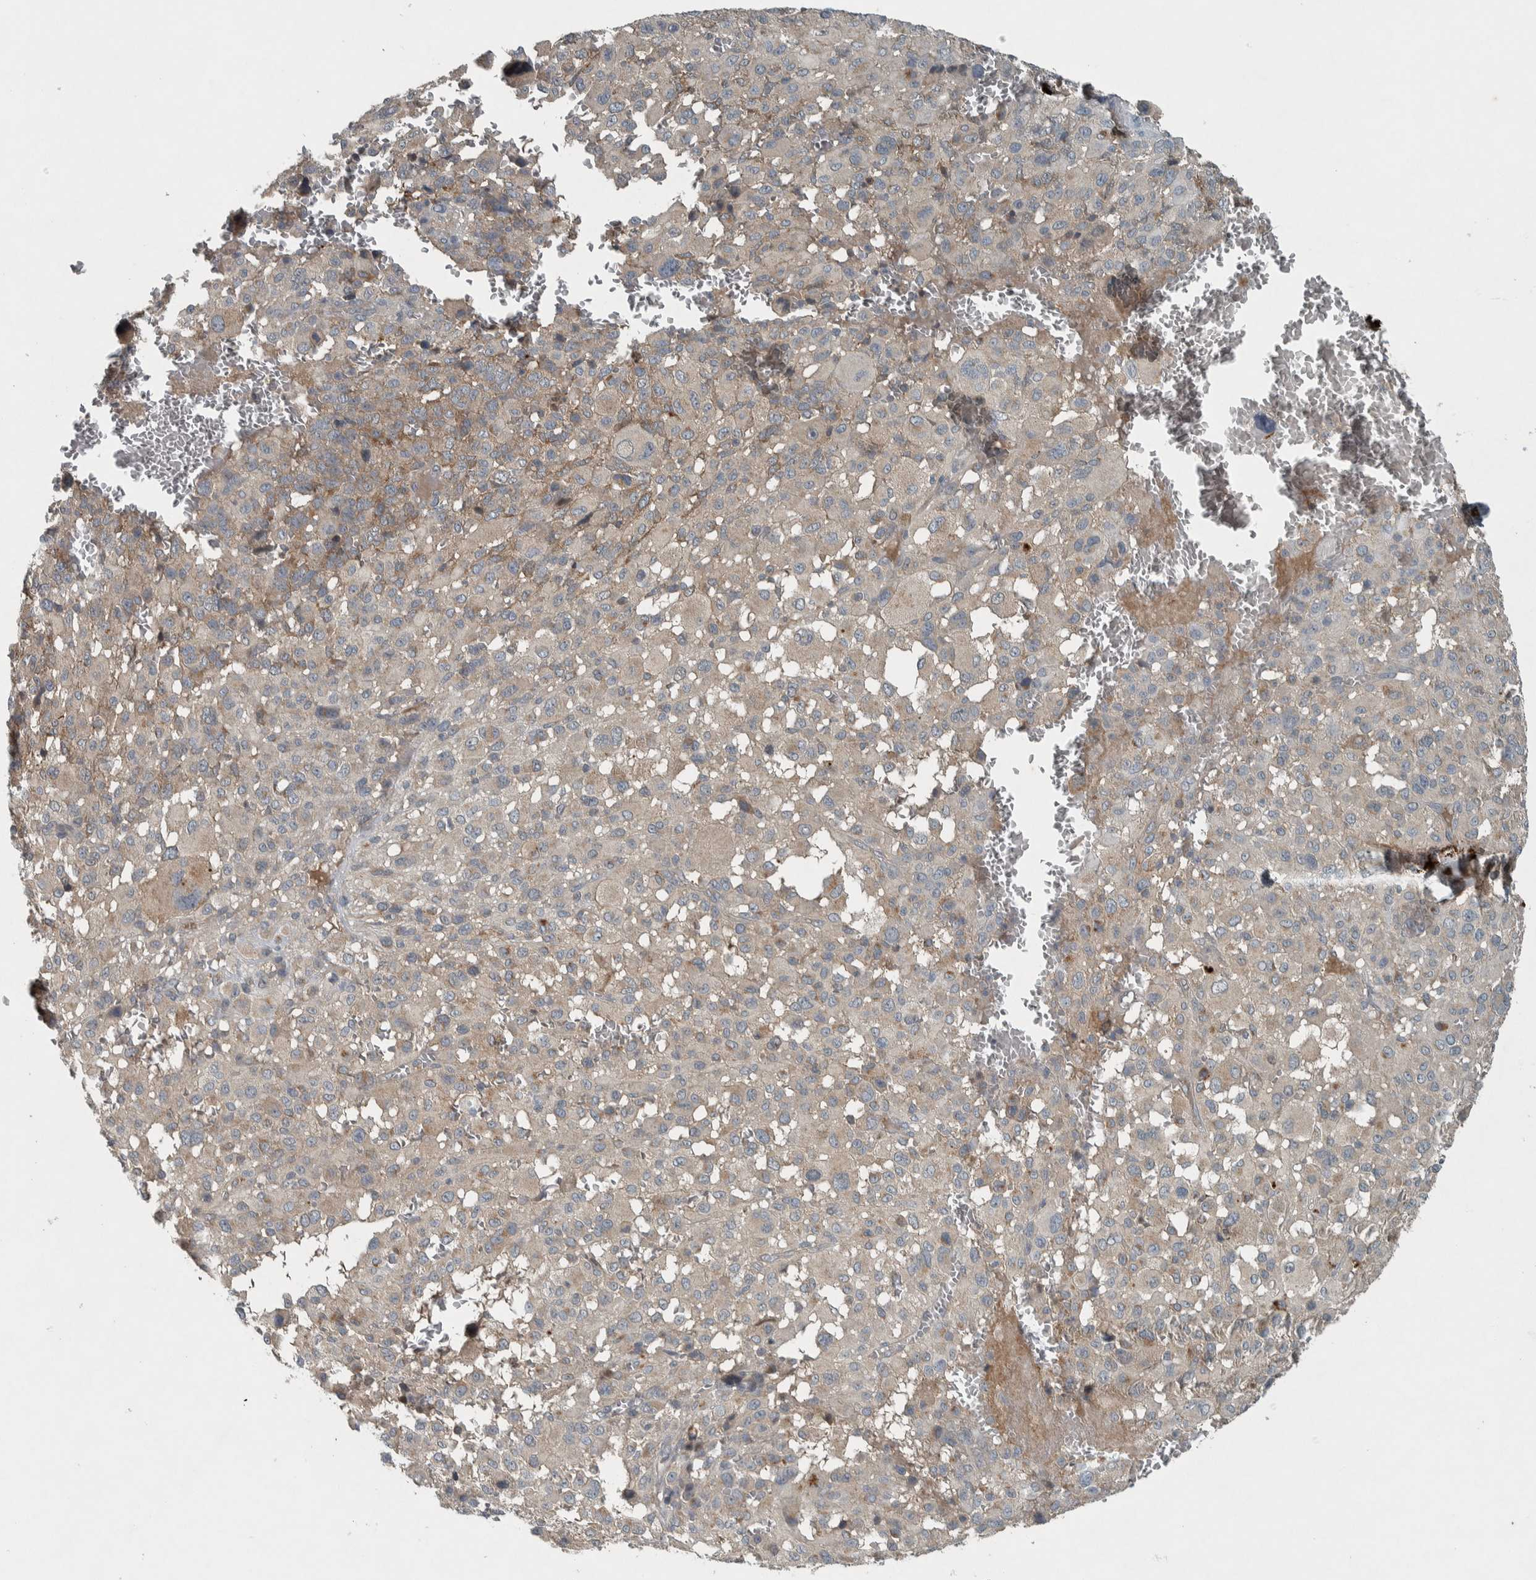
{"staining": {"intensity": "weak", "quantity": "25%-75%", "location": "cytoplasmic/membranous"}, "tissue": "melanoma", "cell_type": "Tumor cells", "image_type": "cancer", "snomed": [{"axis": "morphology", "description": "Malignant melanoma, Metastatic site"}, {"axis": "topography", "description": "Skin"}], "caption": "Tumor cells display low levels of weak cytoplasmic/membranous expression in approximately 25%-75% of cells in malignant melanoma (metastatic site).", "gene": "CLCN2", "patient": {"sex": "female", "age": 74}}